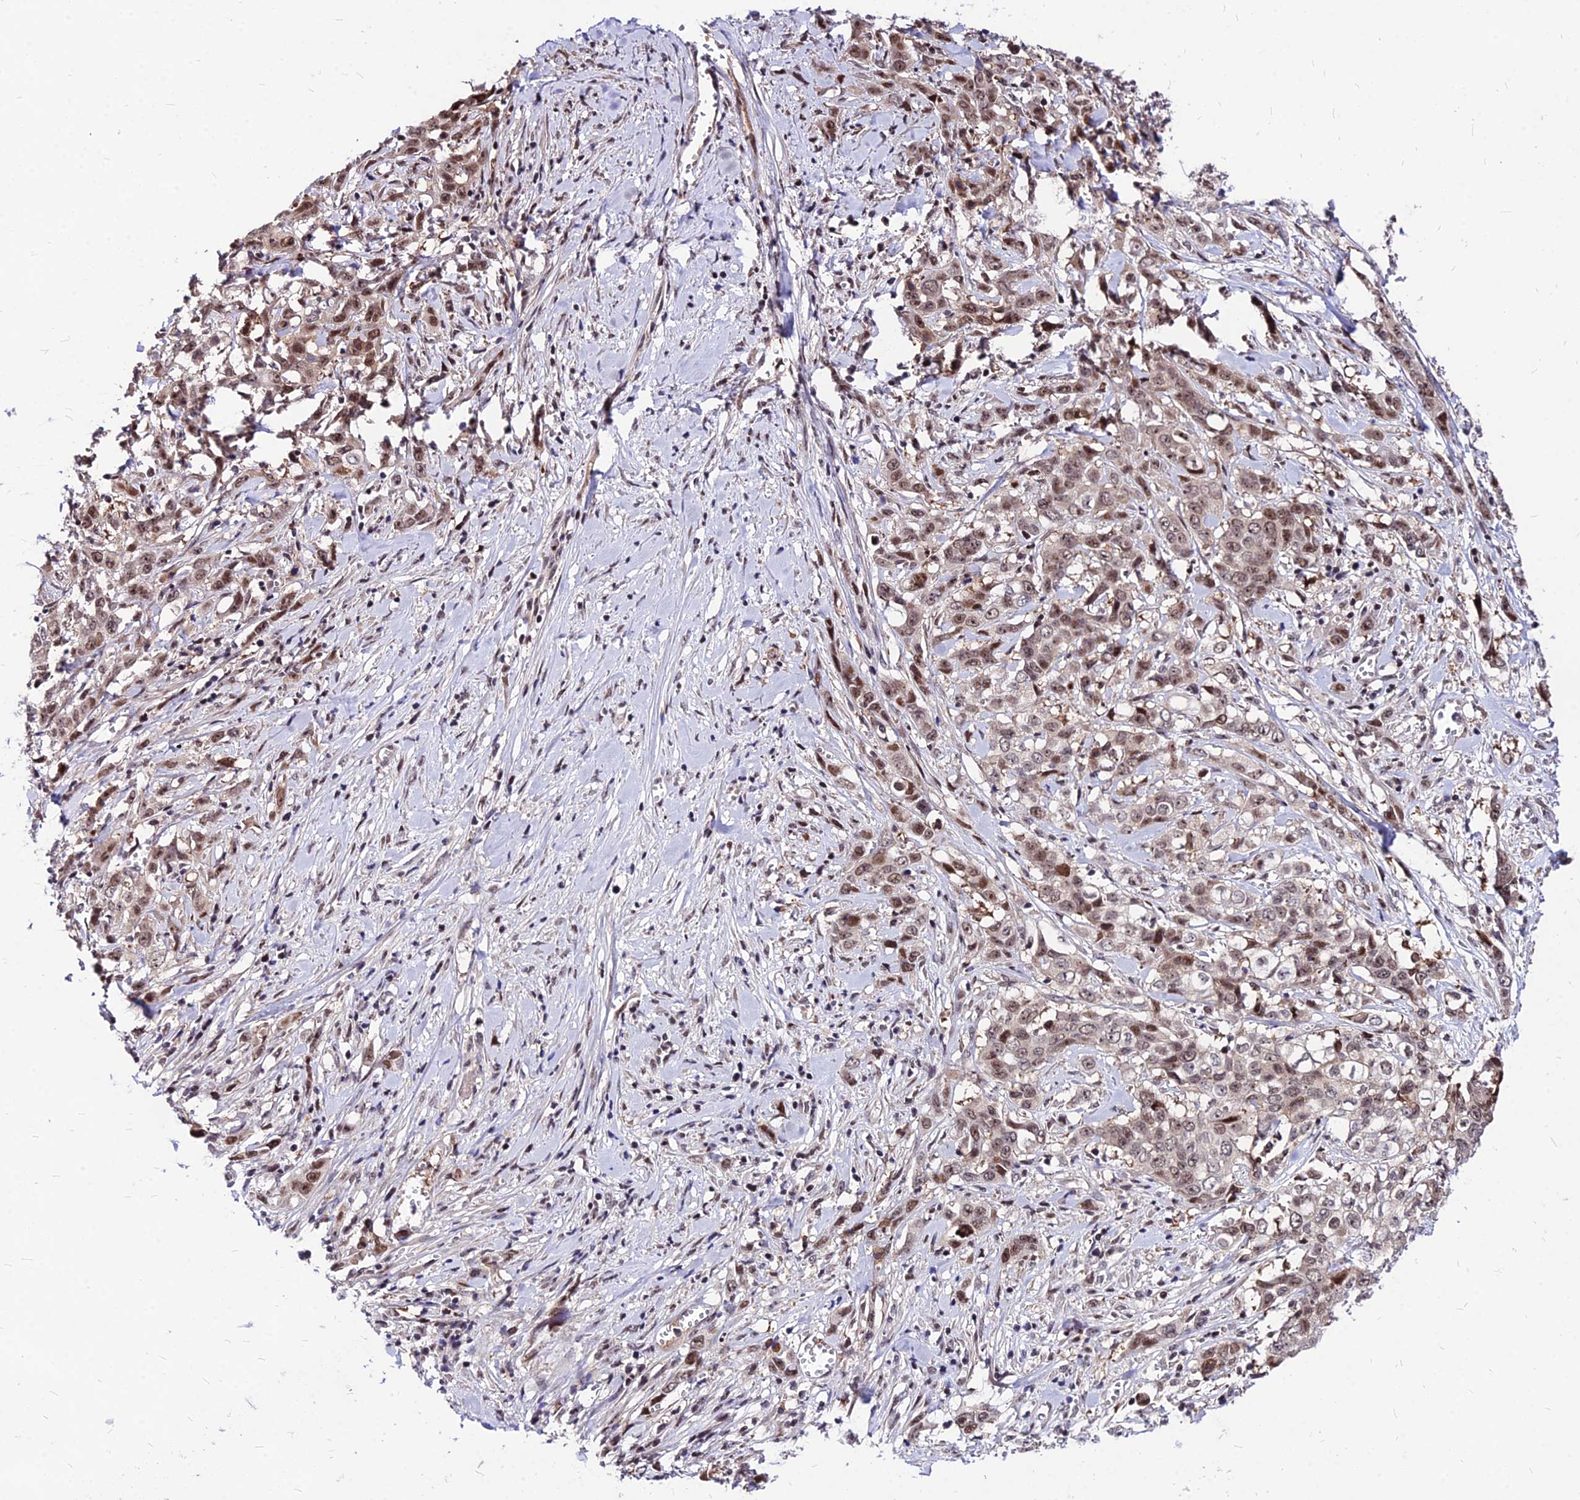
{"staining": {"intensity": "moderate", "quantity": ">75%", "location": "nuclear"}, "tissue": "stomach cancer", "cell_type": "Tumor cells", "image_type": "cancer", "snomed": [{"axis": "morphology", "description": "Adenocarcinoma, NOS"}, {"axis": "topography", "description": "Stomach, upper"}], "caption": "Immunohistochemical staining of stomach adenocarcinoma reveals medium levels of moderate nuclear protein positivity in about >75% of tumor cells.", "gene": "DDX55", "patient": {"sex": "male", "age": 62}}